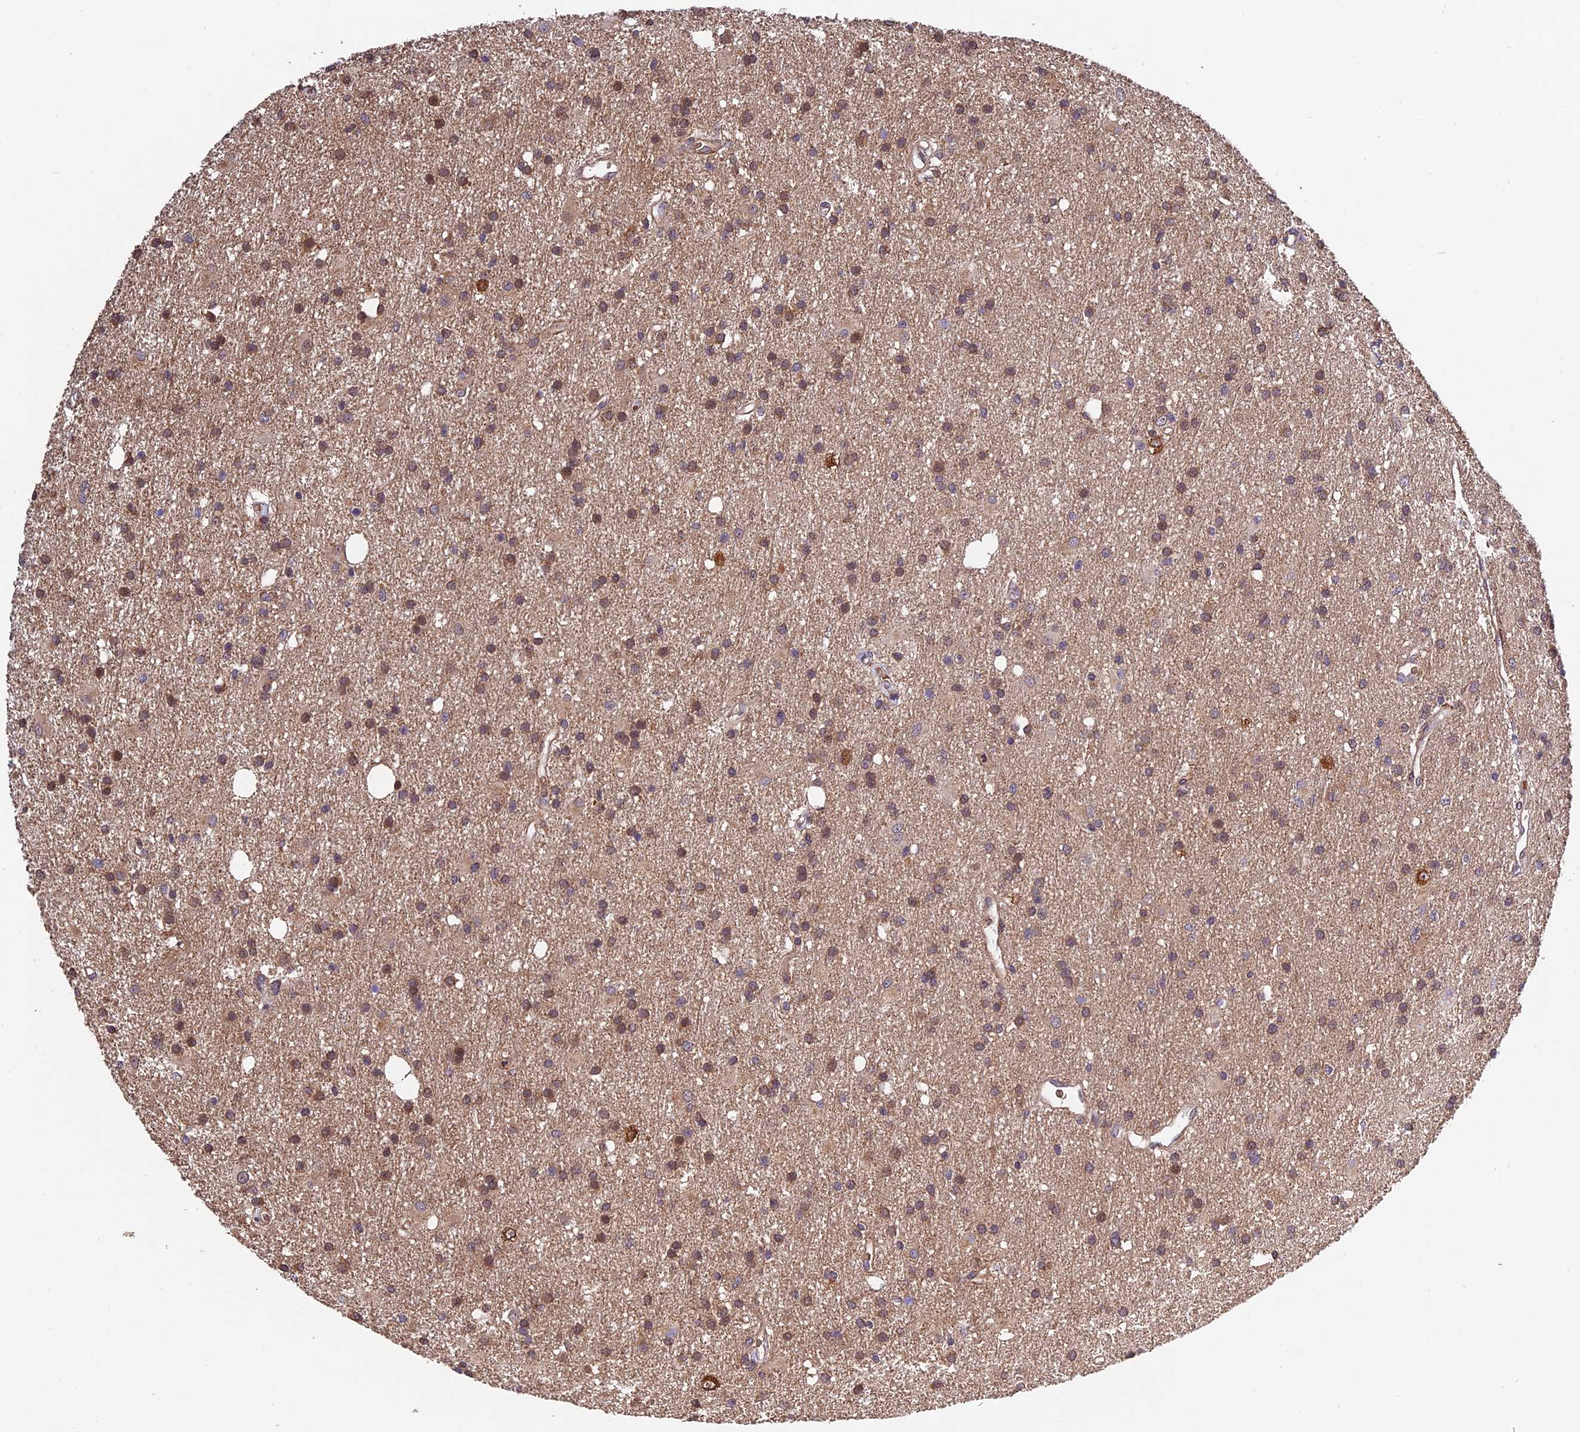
{"staining": {"intensity": "moderate", "quantity": "25%-75%", "location": "nuclear"}, "tissue": "glioma", "cell_type": "Tumor cells", "image_type": "cancer", "snomed": [{"axis": "morphology", "description": "Glioma, malignant, High grade"}, {"axis": "topography", "description": "Brain"}], "caption": "Tumor cells show medium levels of moderate nuclear expression in approximately 25%-75% of cells in malignant glioma (high-grade). (brown staining indicates protein expression, while blue staining denotes nuclei).", "gene": "TRMT1", "patient": {"sex": "male", "age": 77}}